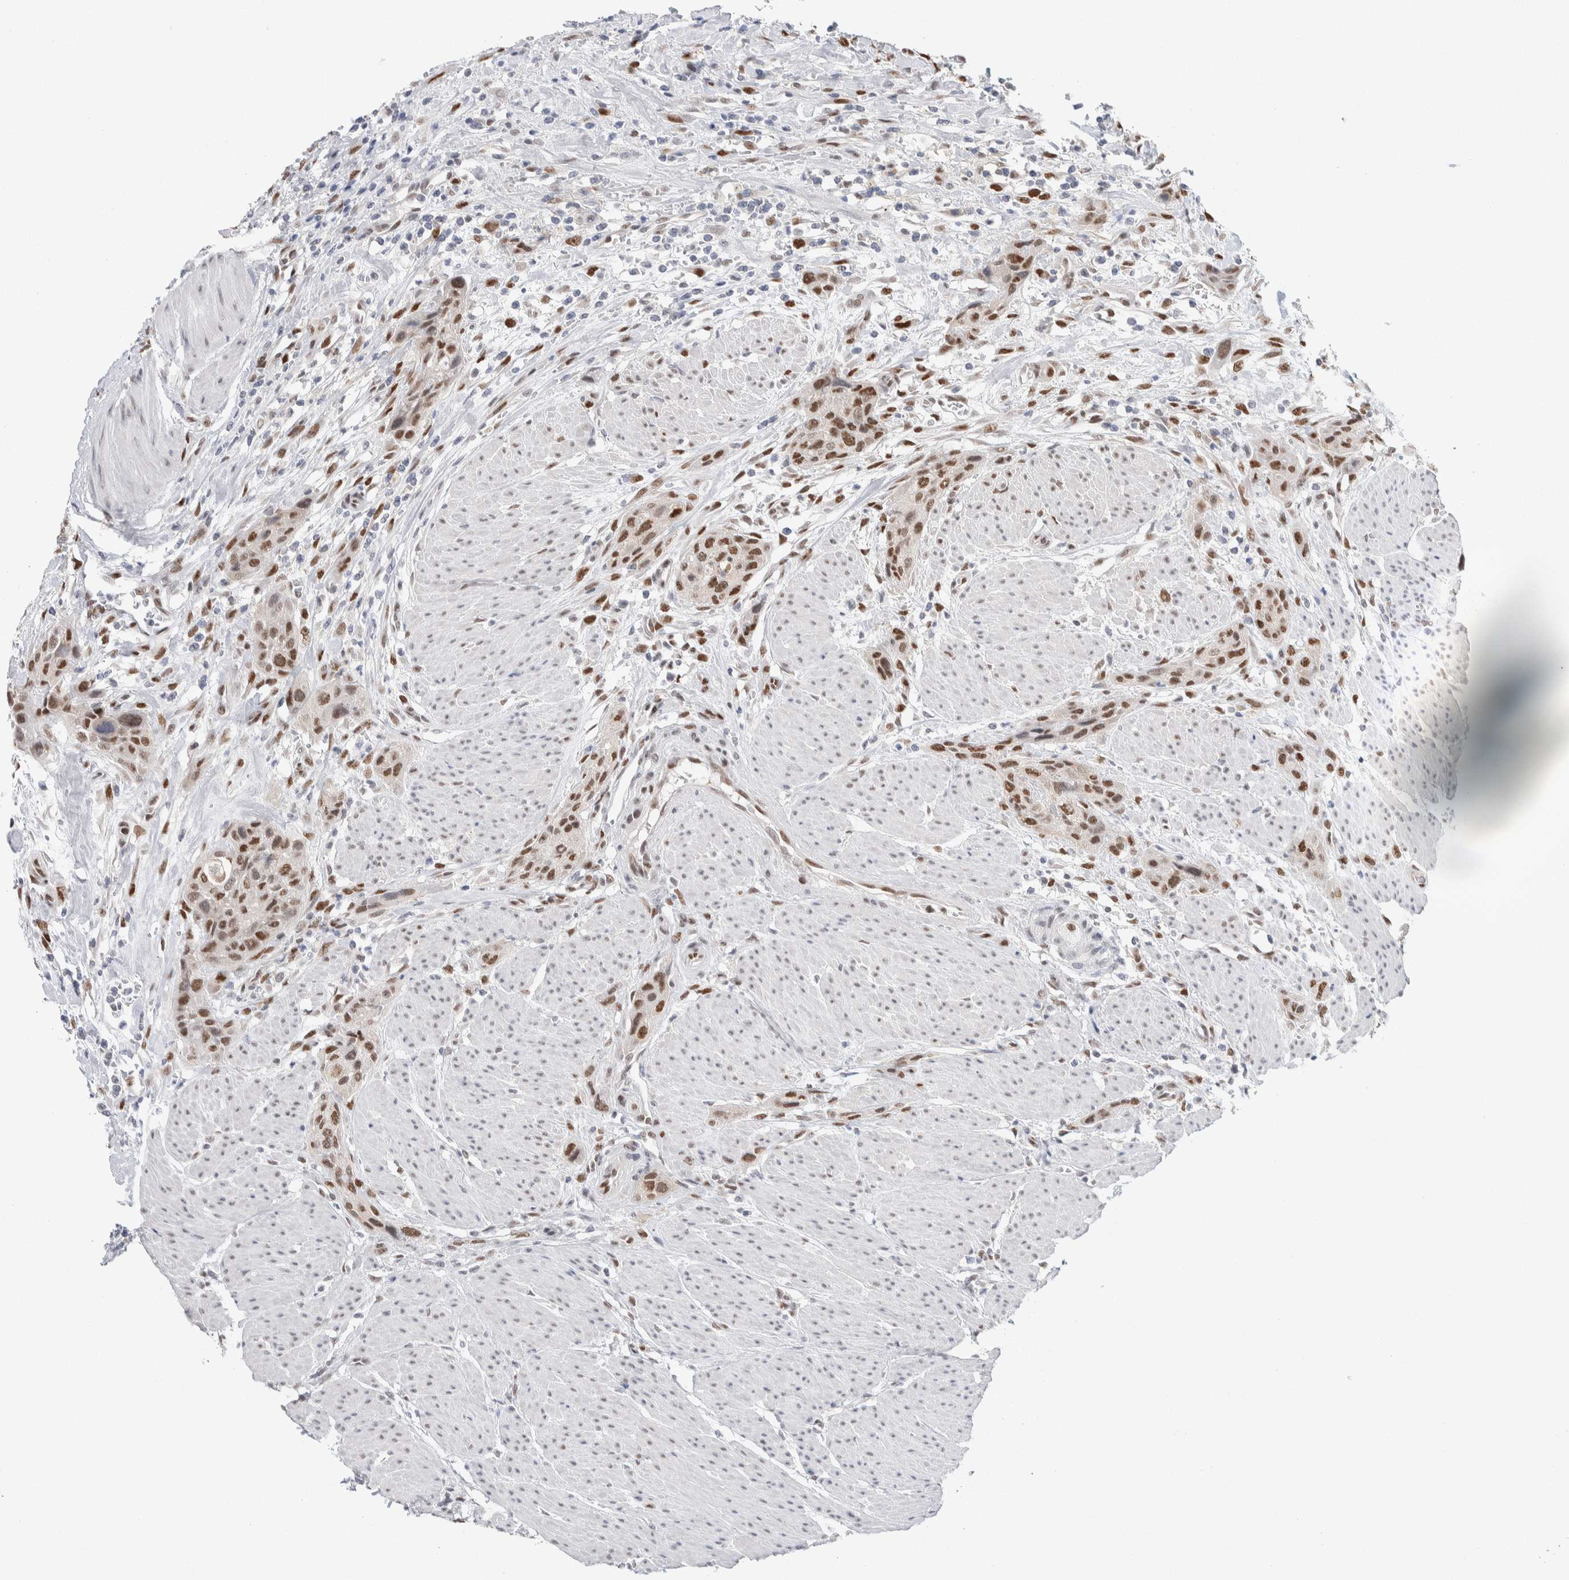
{"staining": {"intensity": "moderate", "quantity": ">75%", "location": "nuclear"}, "tissue": "urothelial cancer", "cell_type": "Tumor cells", "image_type": "cancer", "snomed": [{"axis": "morphology", "description": "Urothelial carcinoma, High grade"}, {"axis": "topography", "description": "Urinary bladder"}], "caption": "Immunohistochemical staining of urothelial cancer shows moderate nuclear protein positivity in about >75% of tumor cells.", "gene": "PRMT1", "patient": {"sex": "male", "age": 35}}